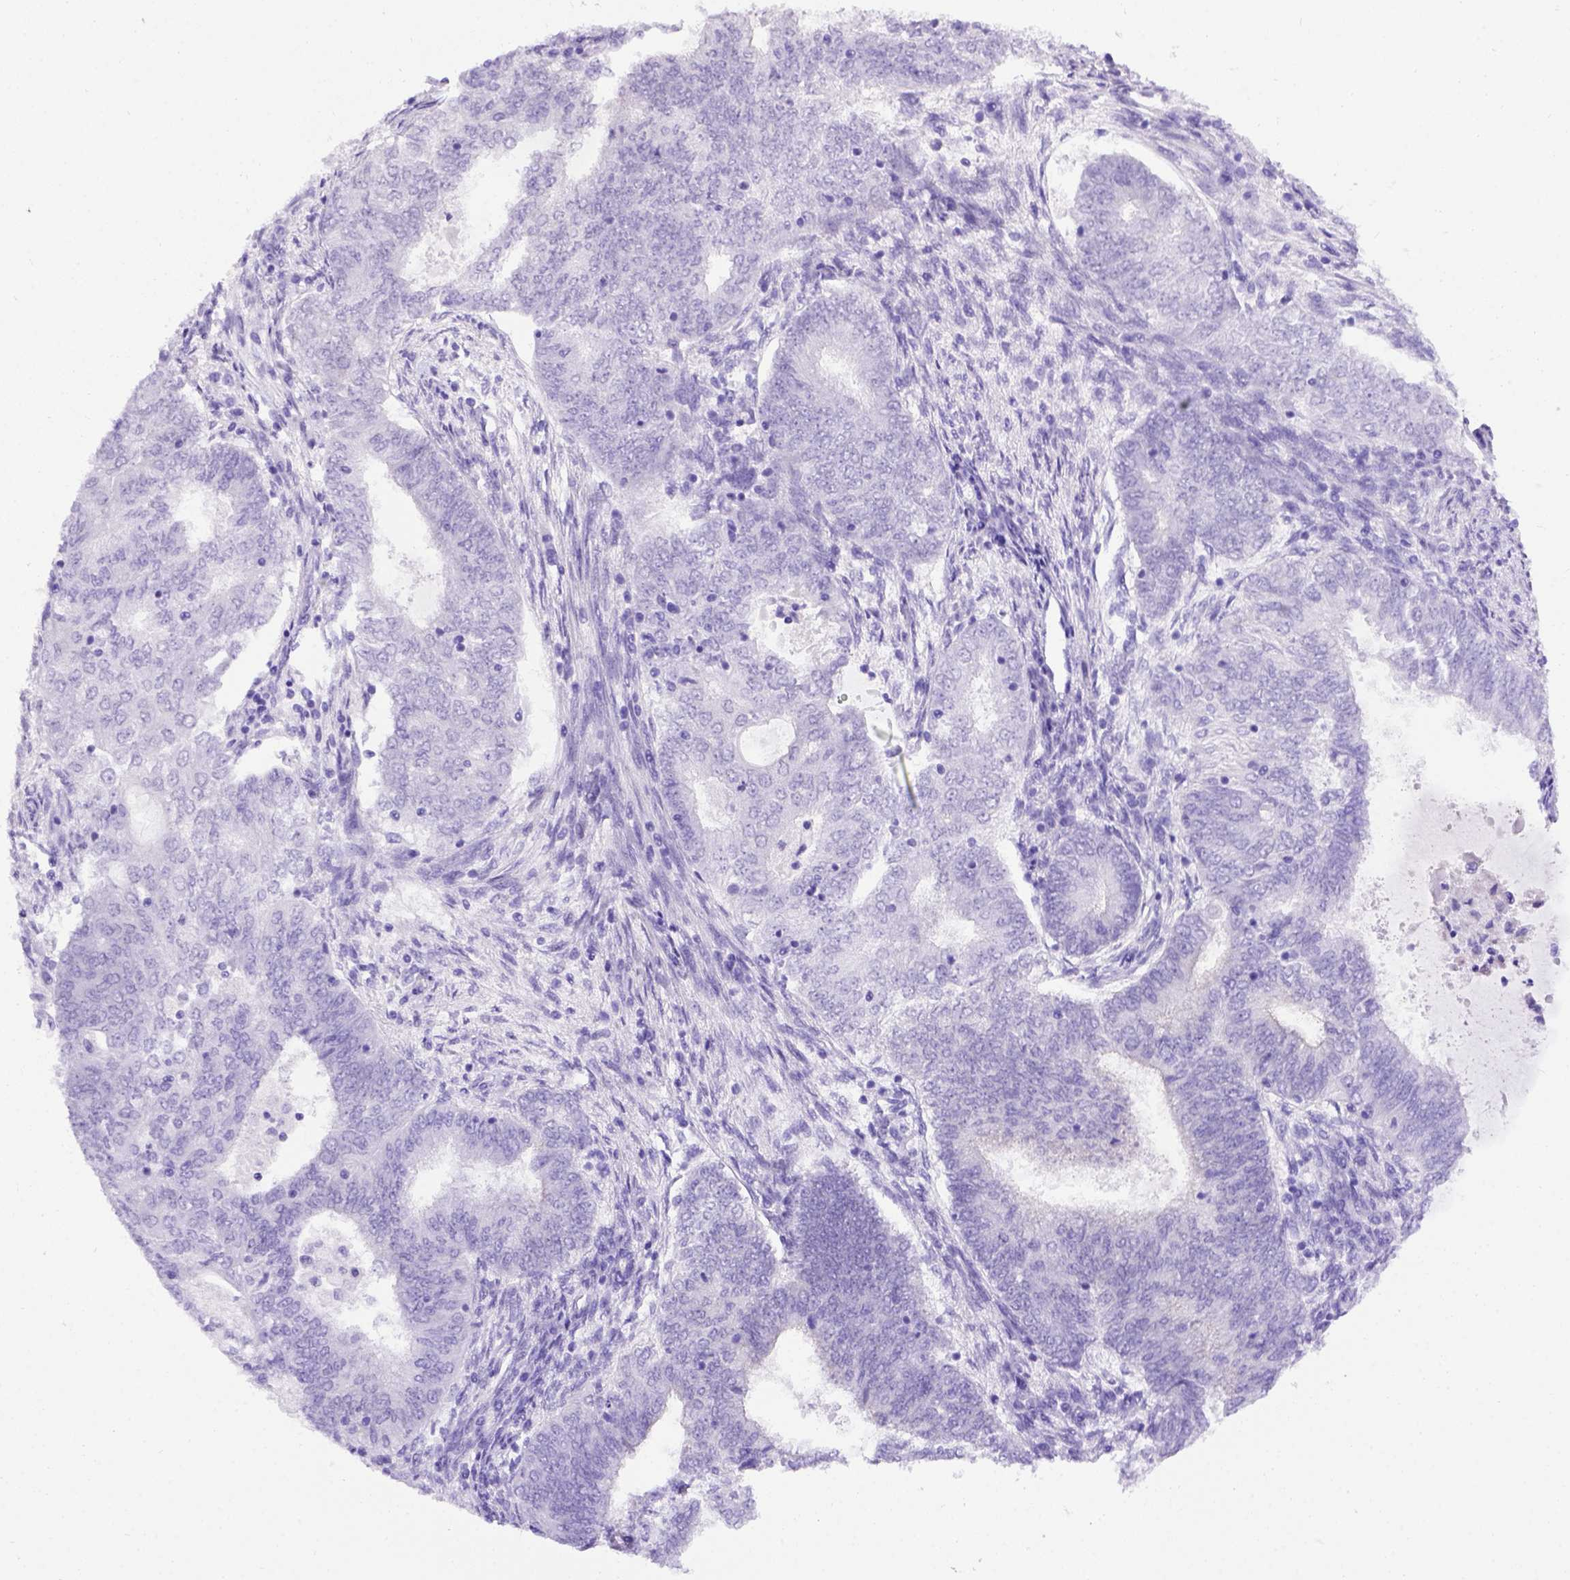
{"staining": {"intensity": "negative", "quantity": "none", "location": "none"}, "tissue": "endometrial cancer", "cell_type": "Tumor cells", "image_type": "cancer", "snomed": [{"axis": "morphology", "description": "Adenocarcinoma, NOS"}, {"axis": "topography", "description": "Endometrium"}], "caption": "Adenocarcinoma (endometrial) was stained to show a protein in brown. There is no significant staining in tumor cells.", "gene": "ADAM12", "patient": {"sex": "female", "age": 62}}